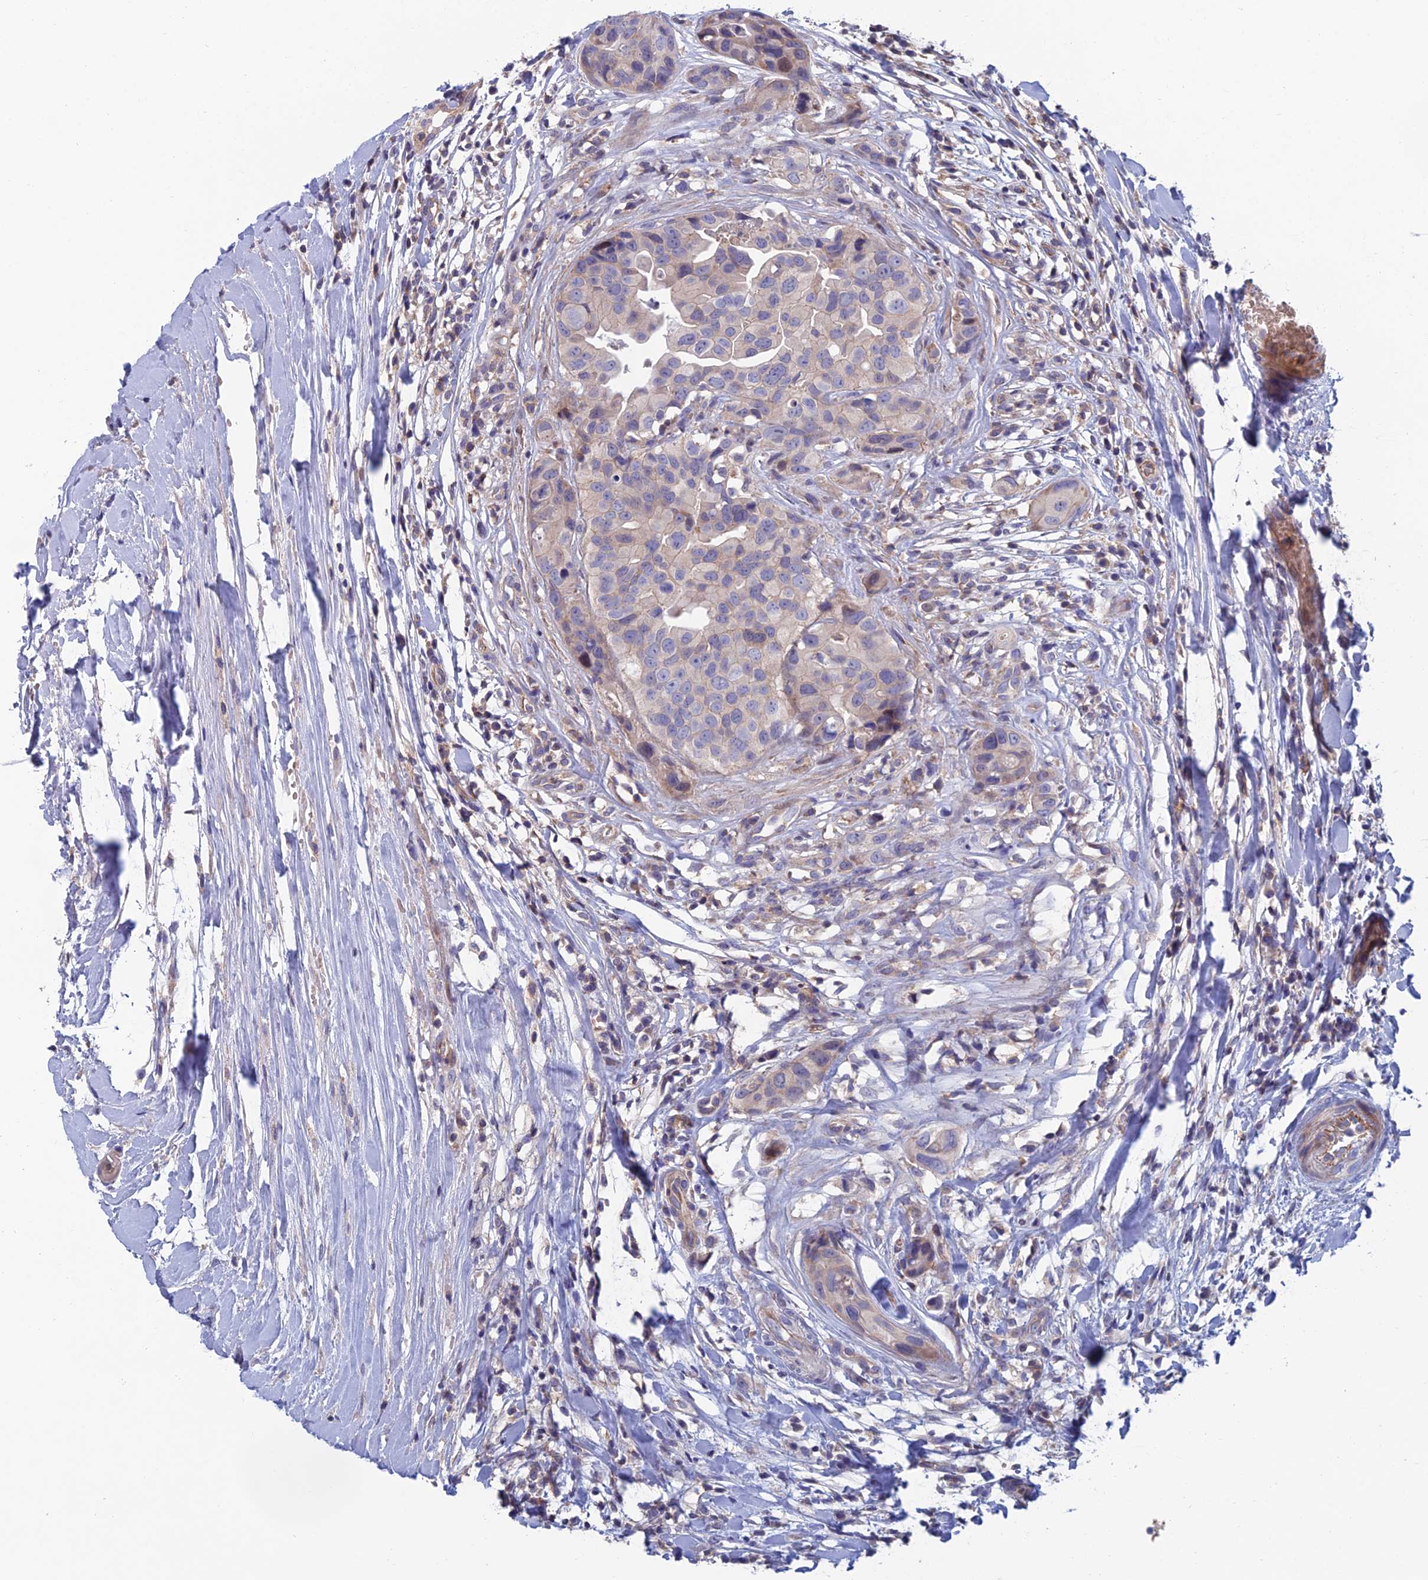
{"staining": {"intensity": "negative", "quantity": "none", "location": "none"}, "tissue": "head and neck cancer", "cell_type": "Tumor cells", "image_type": "cancer", "snomed": [{"axis": "morphology", "description": "Adenocarcinoma, NOS"}, {"axis": "morphology", "description": "Adenocarcinoma, metastatic, NOS"}, {"axis": "topography", "description": "Head-Neck"}], "caption": "Histopathology image shows no significant protein positivity in tumor cells of head and neck metastatic adenocarcinoma.", "gene": "USP37", "patient": {"sex": "male", "age": 75}}